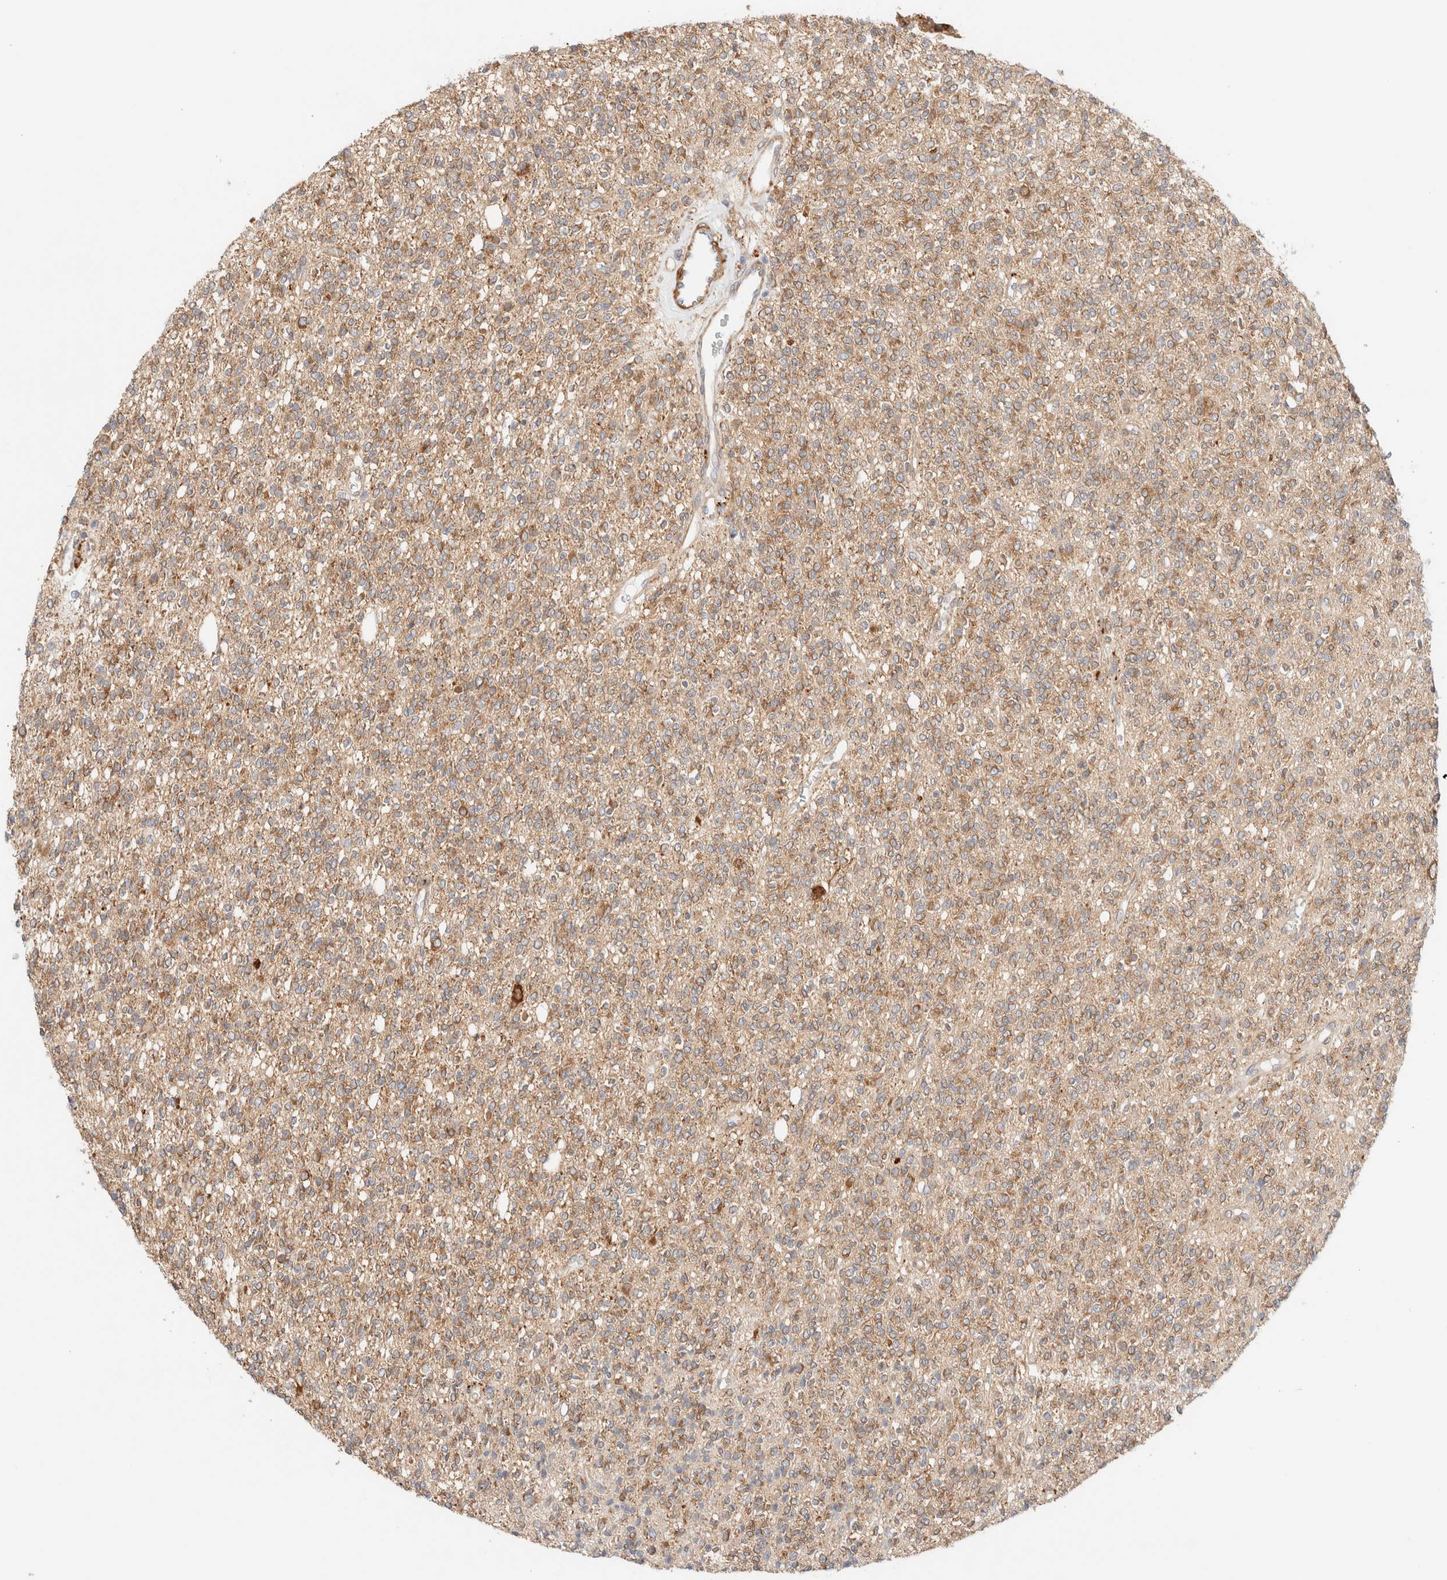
{"staining": {"intensity": "moderate", "quantity": ">75%", "location": "cytoplasmic/membranous"}, "tissue": "glioma", "cell_type": "Tumor cells", "image_type": "cancer", "snomed": [{"axis": "morphology", "description": "Glioma, malignant, High grade"}, {"axis": "topography", "description": "Brain"}], "caption": "Immunohistochemical staining of human glioma displays medium levels of moderate cytoplasmic/membranous expression in approximately >75% of tumor cells.", "gene": "RRP15", "patient": {"sex": "male", "age": 34}}